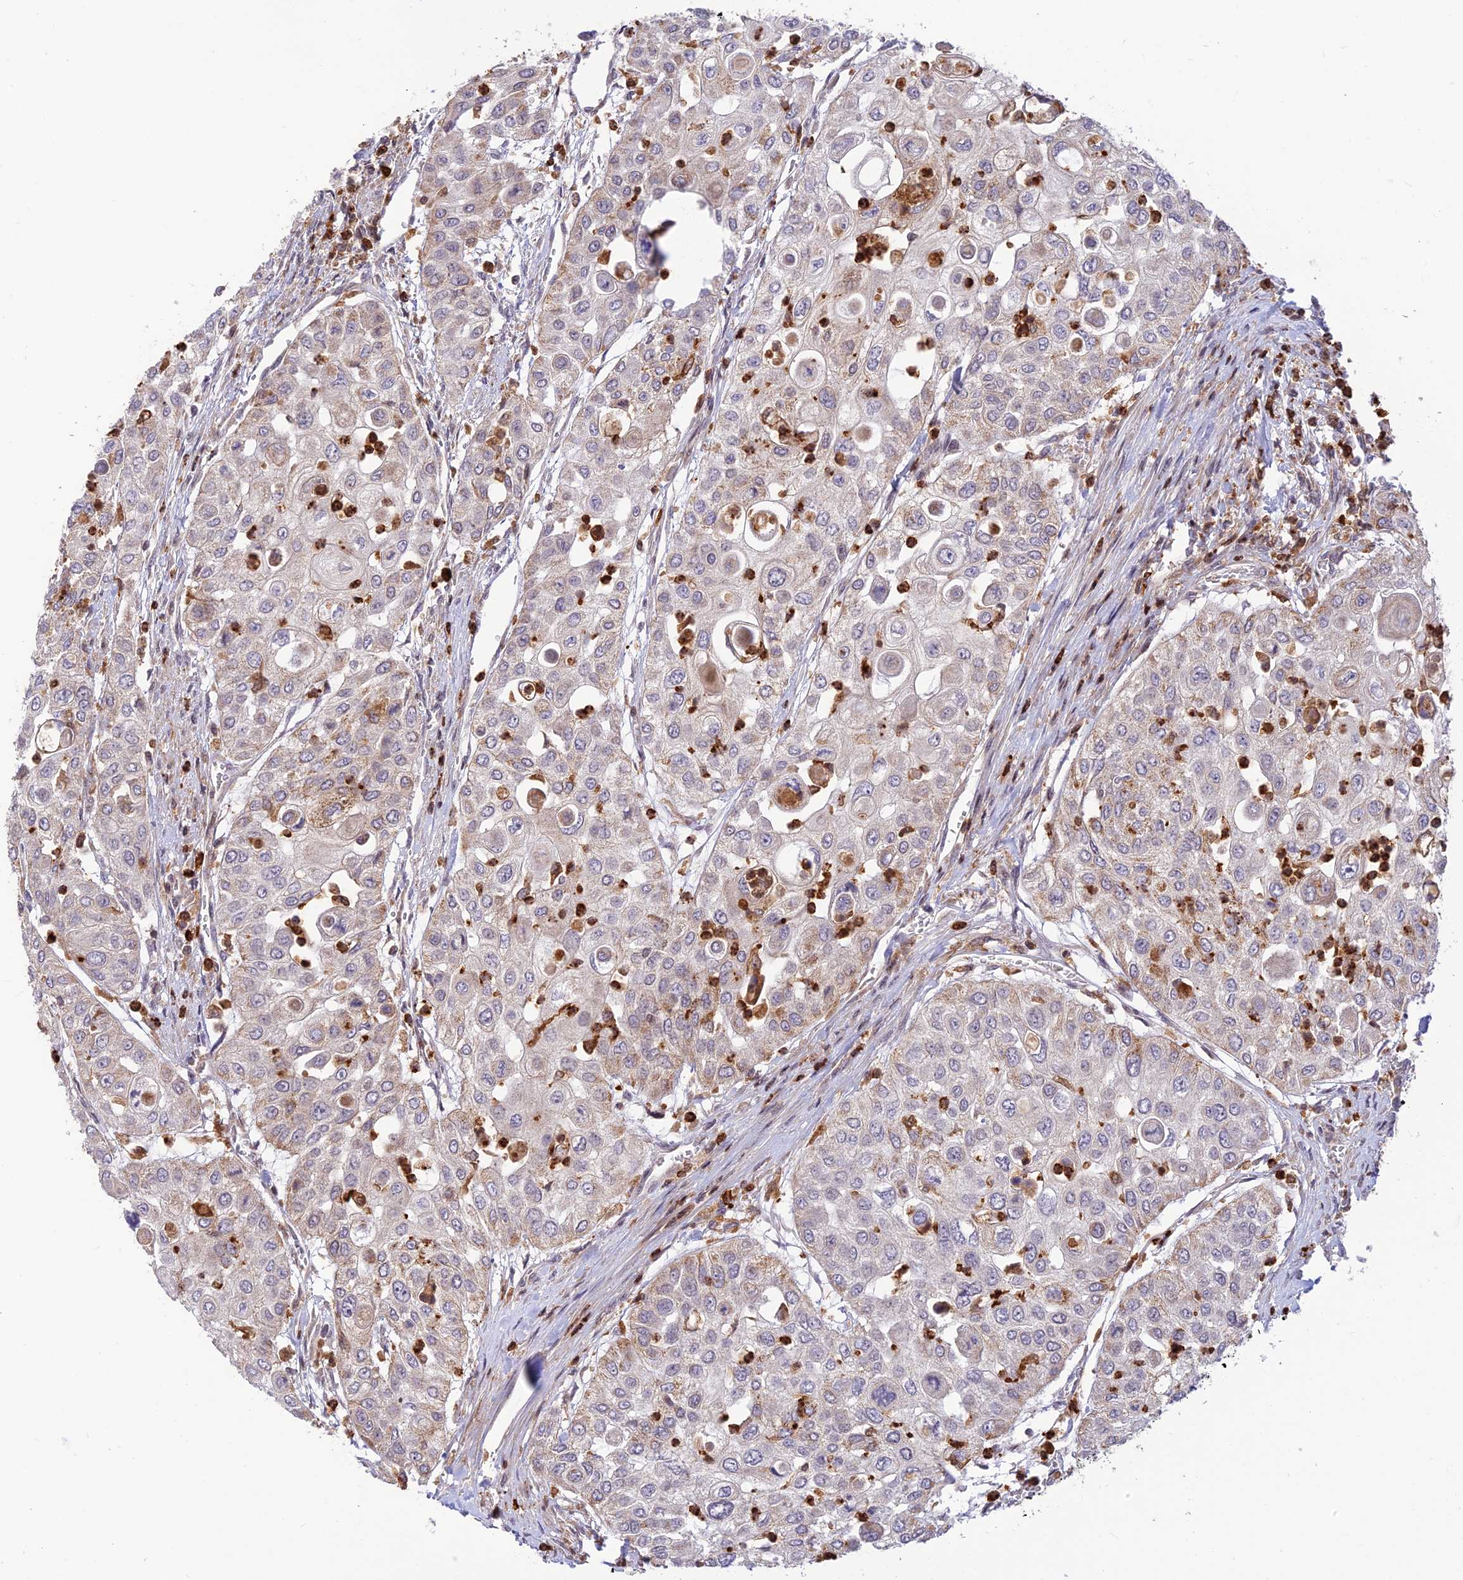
{"staining": {"intensity": "weak", "quantity": "<25%", "location": "cytoplasmic/membranous"}, "tissue": "urothelial cancer", "cell_type": "Tumor cells", "image_type": "cancer", "snomed": [{"axis": "morphology", "description": "Urothelial carcinoma, High grade"}, {"axis": "topography", "description": "Urinary bladder"}], "caption": "Tumor cells show no significant protein expression in high-grade urothelial carcinoma.", "gene": "FAM186B", "patient": {"sex": "female", "age": 79}}